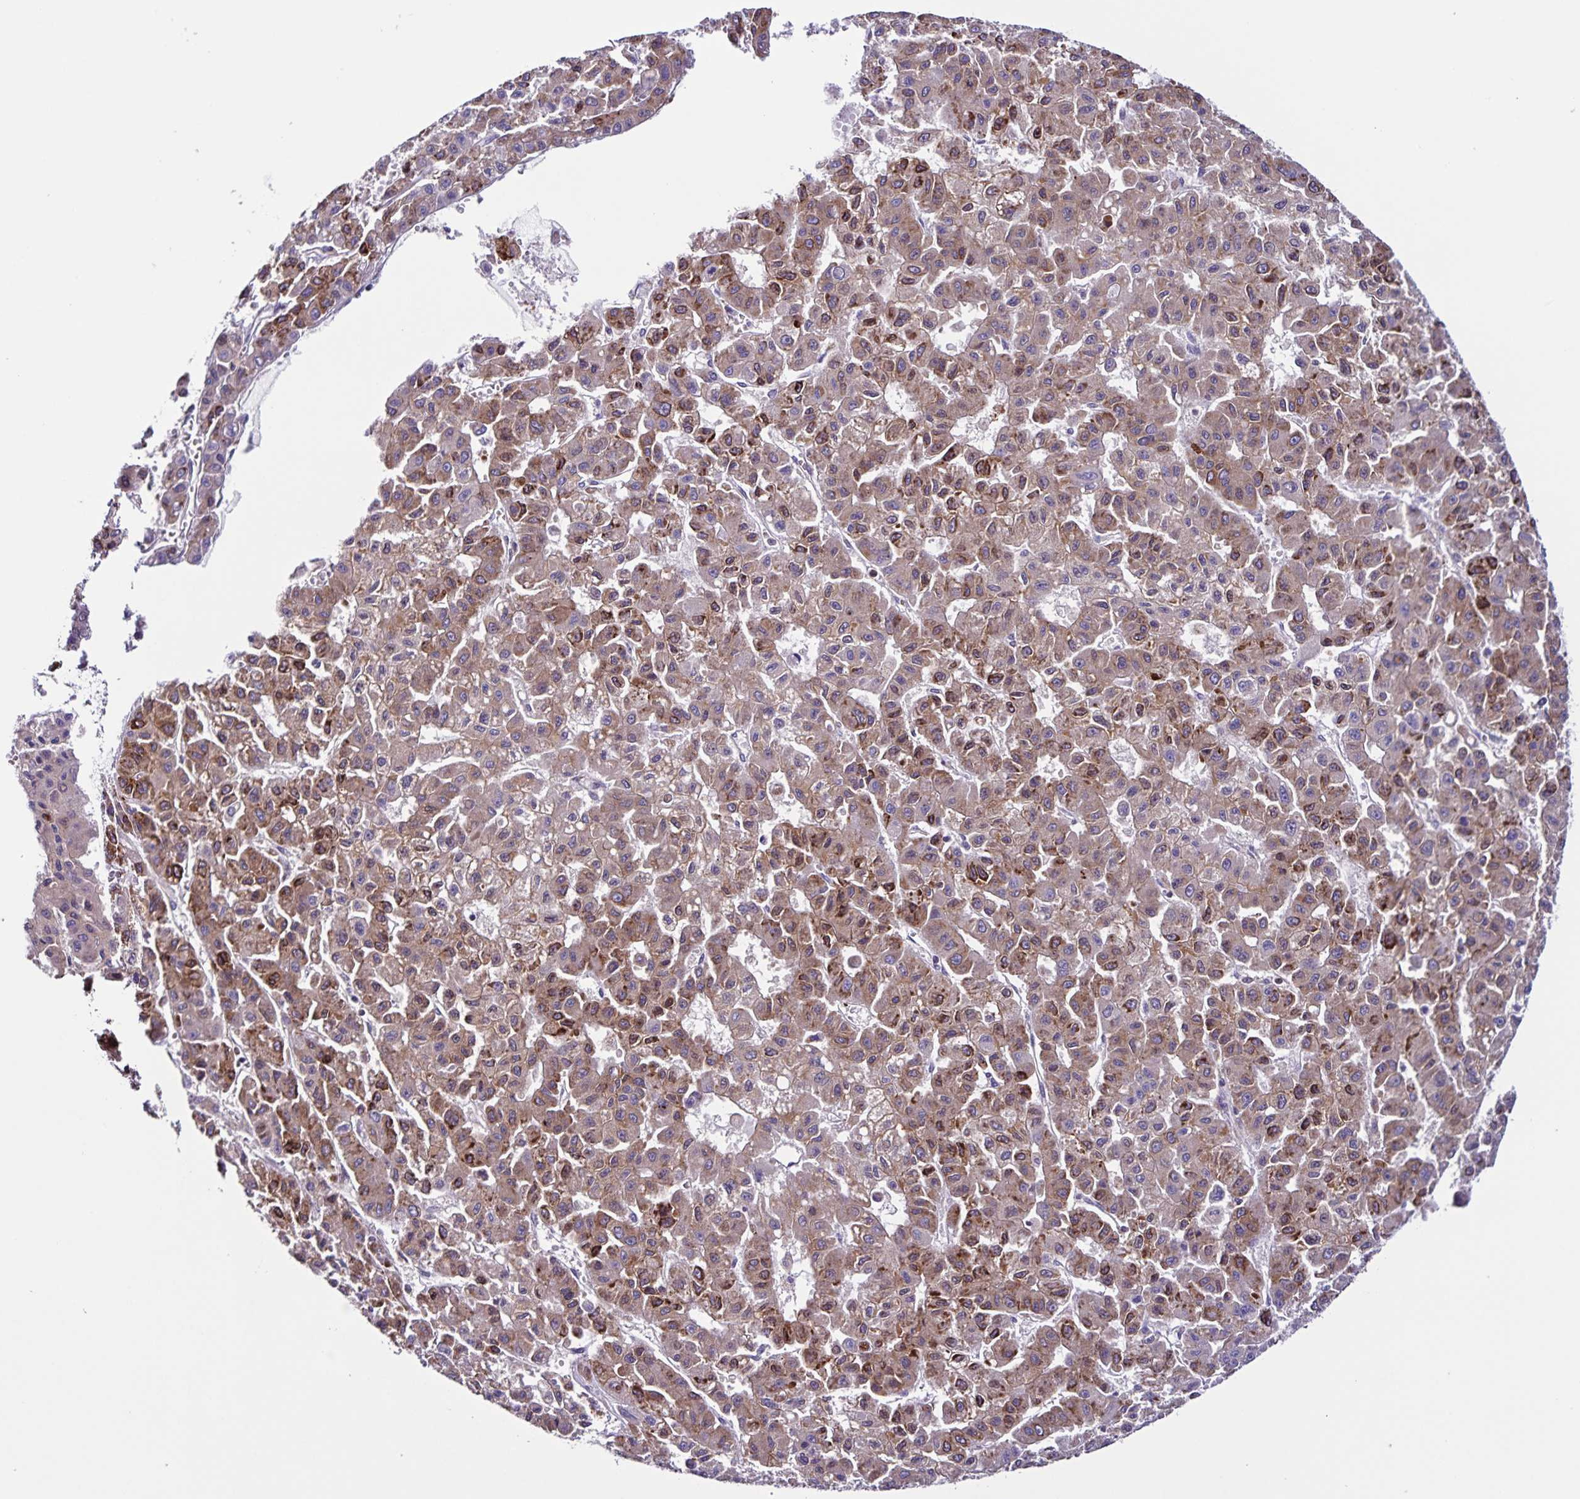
{"staining": {"intensity": "weak", "quantity": "25%-75%", "location": "cytoplasmic/membranous"}, "tissue": "liver cancer", "cell_type": "Tumor cells", "image_type": "cancer", "snomed": [{"axis": "morphology", "description": "Carcinoma, Hepatocellular, NOS"}, {"axis": "topography", "description": "Liver"}], "caption": "Tumor cells show low levels of weak cytoplasmic/membranous staining in approximately 25%-75% of cells in human liver cancer (hepatocellular carcinoma).", "gene": "OSBPL5", "patient": {"sex": "male", "age": 70}}